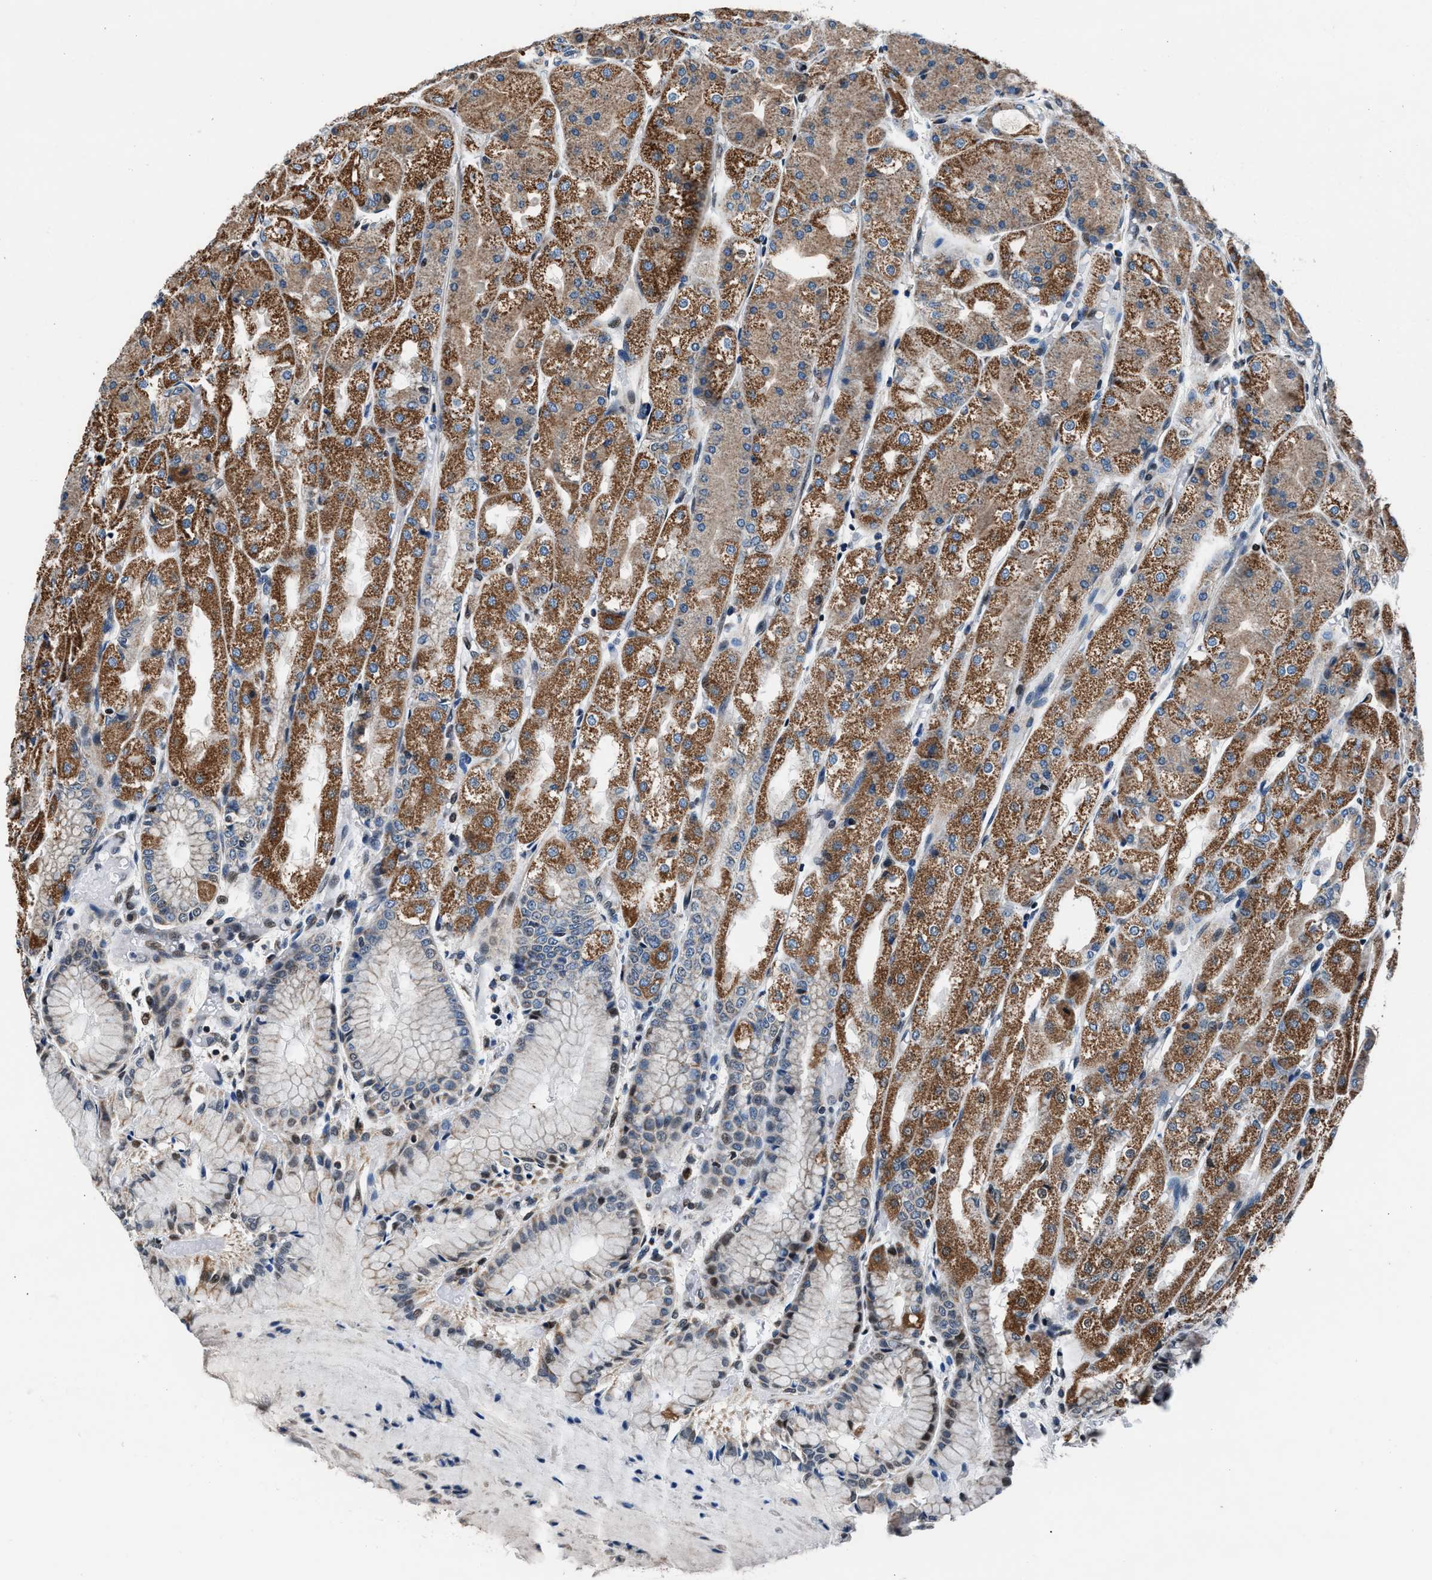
{"staining": {"intensity": "moderate", "quantity": ">75%", "location": "cytoplasmic/membranous"}, "tissue": "stomach", "cell_type": "Glandular cells", "image_type": "normal", "snomed": [{"axis": "morphology", "description": "Normal tissue, NOS"}, {"axis": "topography", "description": "Stomach, upper"}], "caption": "Glandular cells exhibit moderate cytoplasmic/membranous staining in approximately >75% of cells in benign stomach. (DAB (3,3'-diaminobenzidine) = brown stain, brightfield microscopy at high magnification).", "gene": "PRRC2B", "patient": {"sex": "male", "age": 72}}